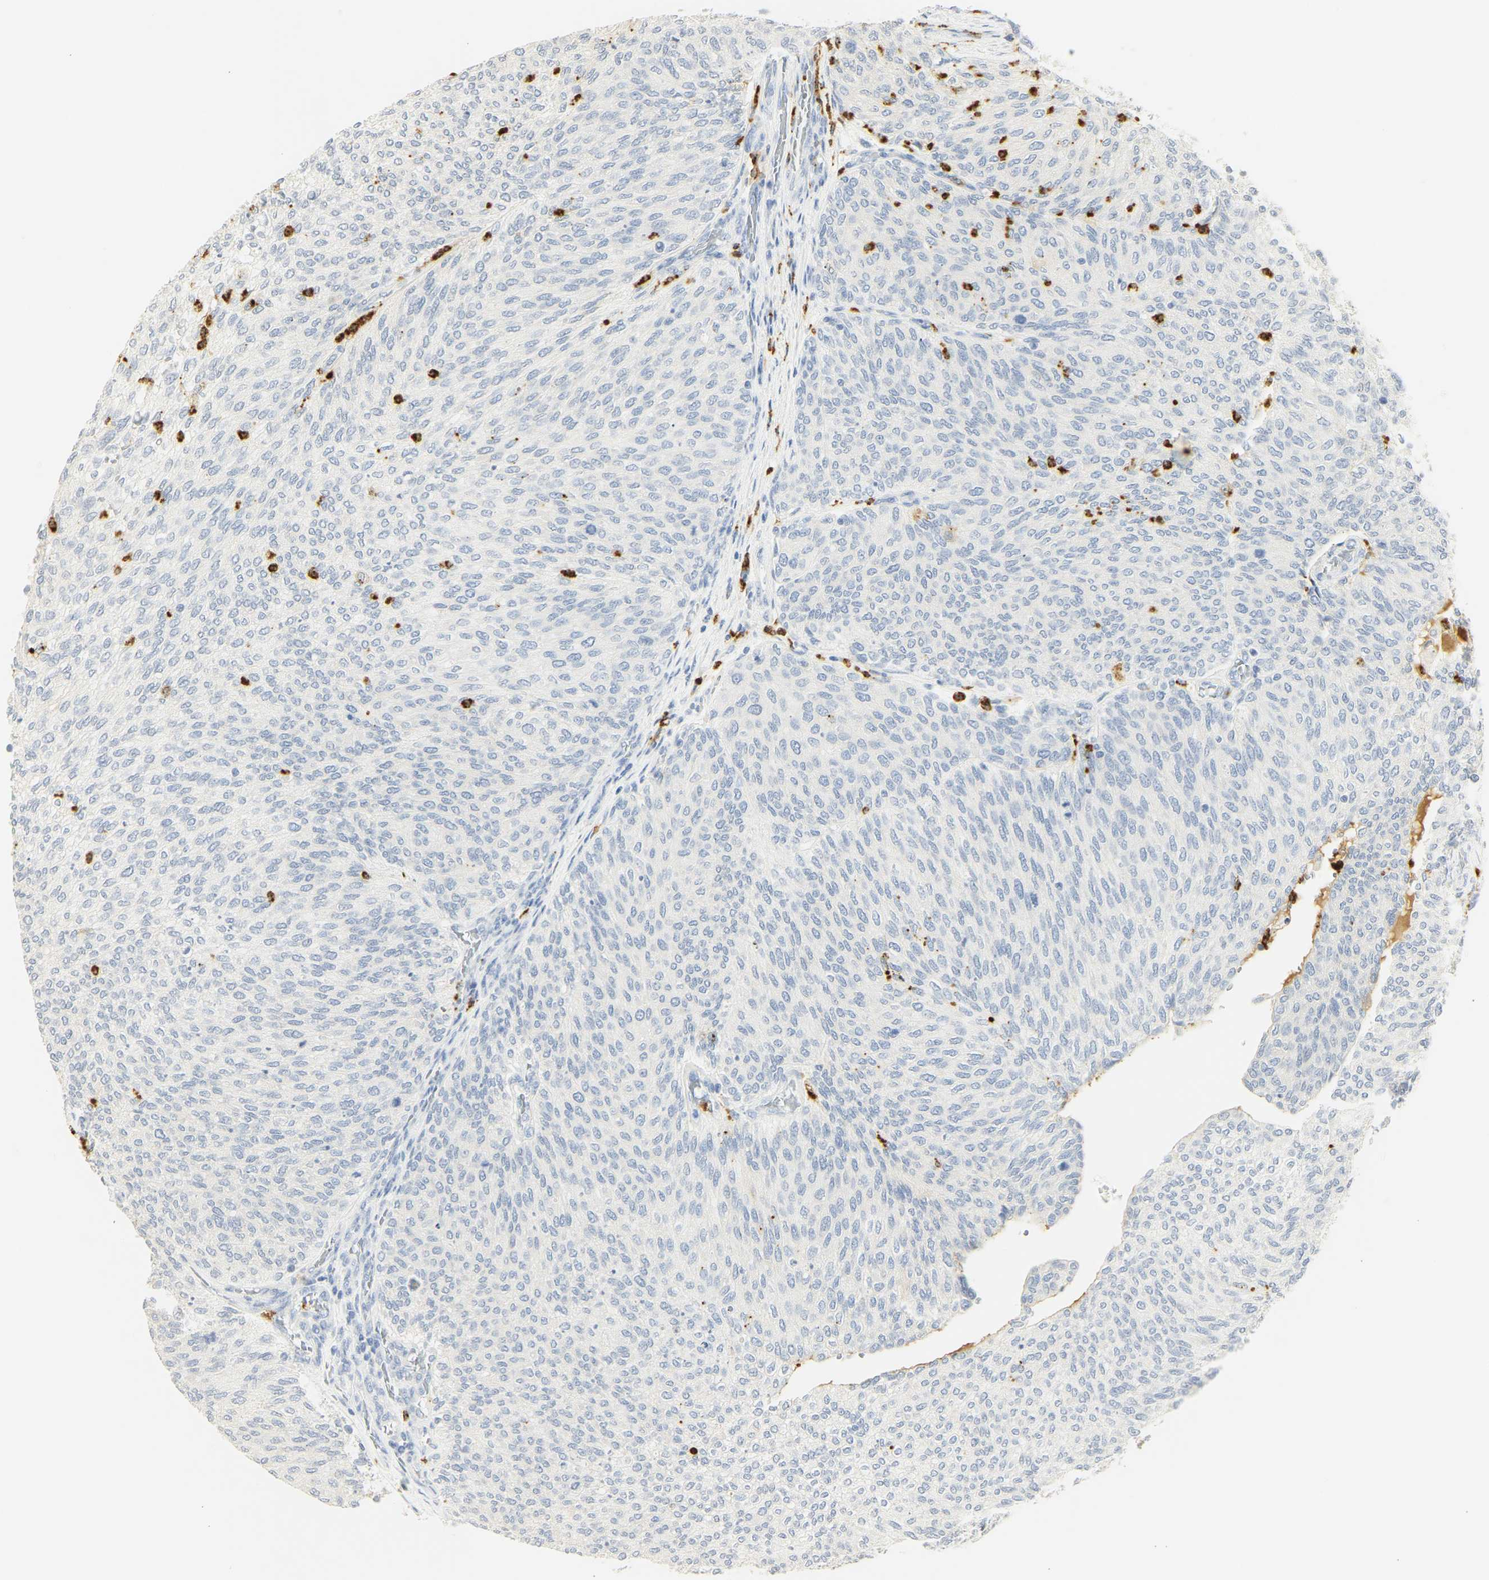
{"staining": {"intensity": "negative", "quantity": "none", "location": "none"}, "tissue": "urothelial cancer", "cell_type": "Tumor cells", "image_type": "cancer", "snomed": [{"axis": "morphology", "description": "Urothelial carcinoma, Low grade"}, {"axis": "topography", "description": "Urinary bladder"}], "caption": "Low-grade urothelial carcinoma was stained to show a protein in brown. There is no significant expression in tumor cells.", "gene": "MPO", "patient": {"sex": "female", "age": 79}}